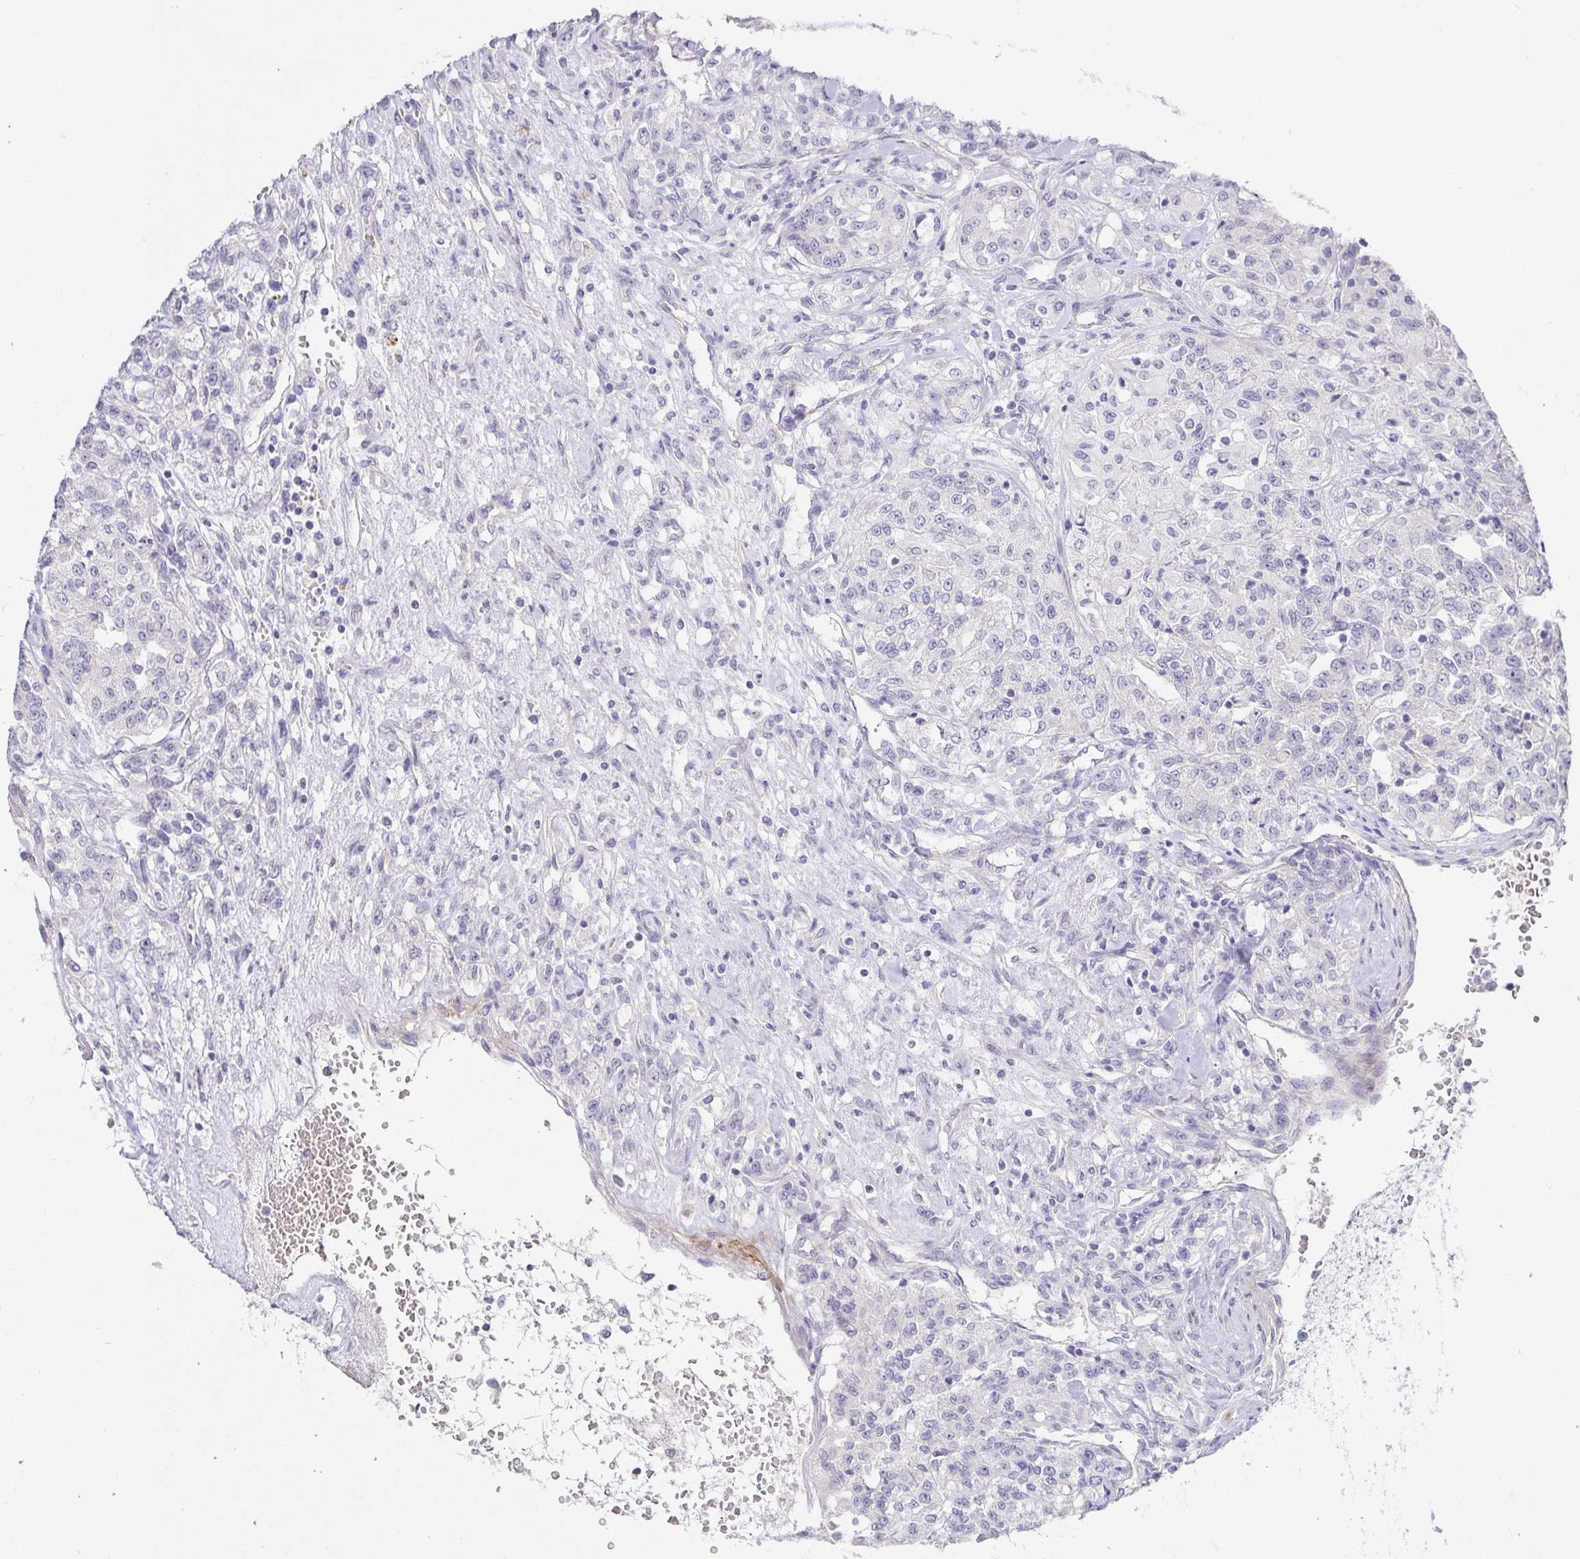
{"staining": {"intensity": "negative", "quantity": "none", "location": "none"}, "tissue": "renal cancer", "cell_type": "Tumor cells", "image_type": "cancer", "snomed": [{"axis": "morphology", "description": "Adenocarcinoma, NOS"}, {"axis": "topography", "description": "Kidney"}], "caption": "Renal cancer (adenocarcinoma) stained for a protein using IHC demonstrates no expression tumor cells.", "gene": "PDX1", "patient": {"sex": "female", "age": 63}}